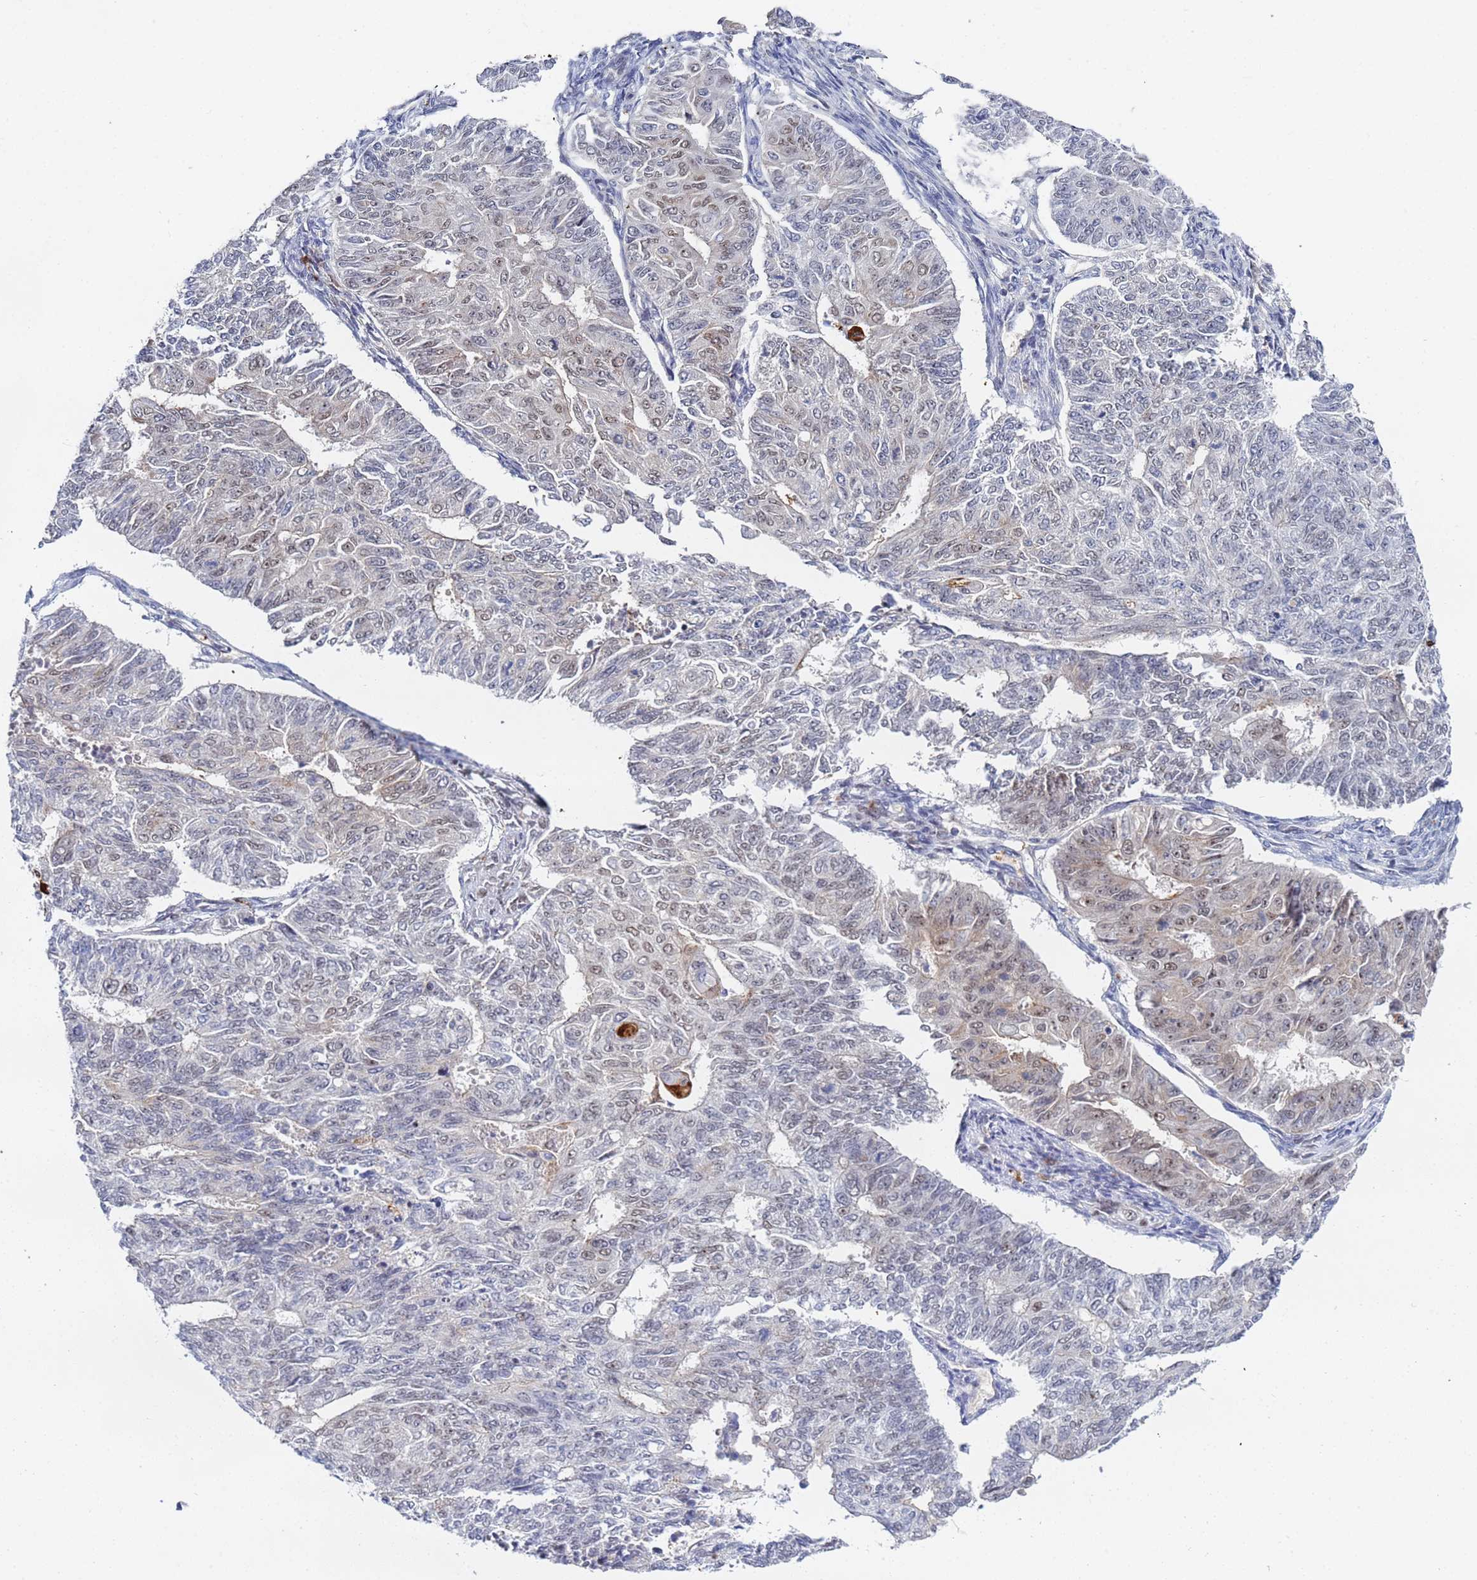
{"staining": {"intensity": "weak", "quantity": "<25%", "location": "nuclear"}, "tissue": "endometrial cancer", "cell_type": "Tumor cells", "image_type": "cancer", "snomed": [{"axis": "morphology", "description": "Adenocarcinoma, NOS"}, {"axis": "topography", "description": "Endometrium"}], "caption": "A high-resolution histopathology image shows immunohistochemistry (IHC) staining of endometrial cancer, which displays no significant positivity in tumor cells. Nuclei are stained in blue.", "gene": "MTCL1", "patient": {"sex": "female", "age": 32}}